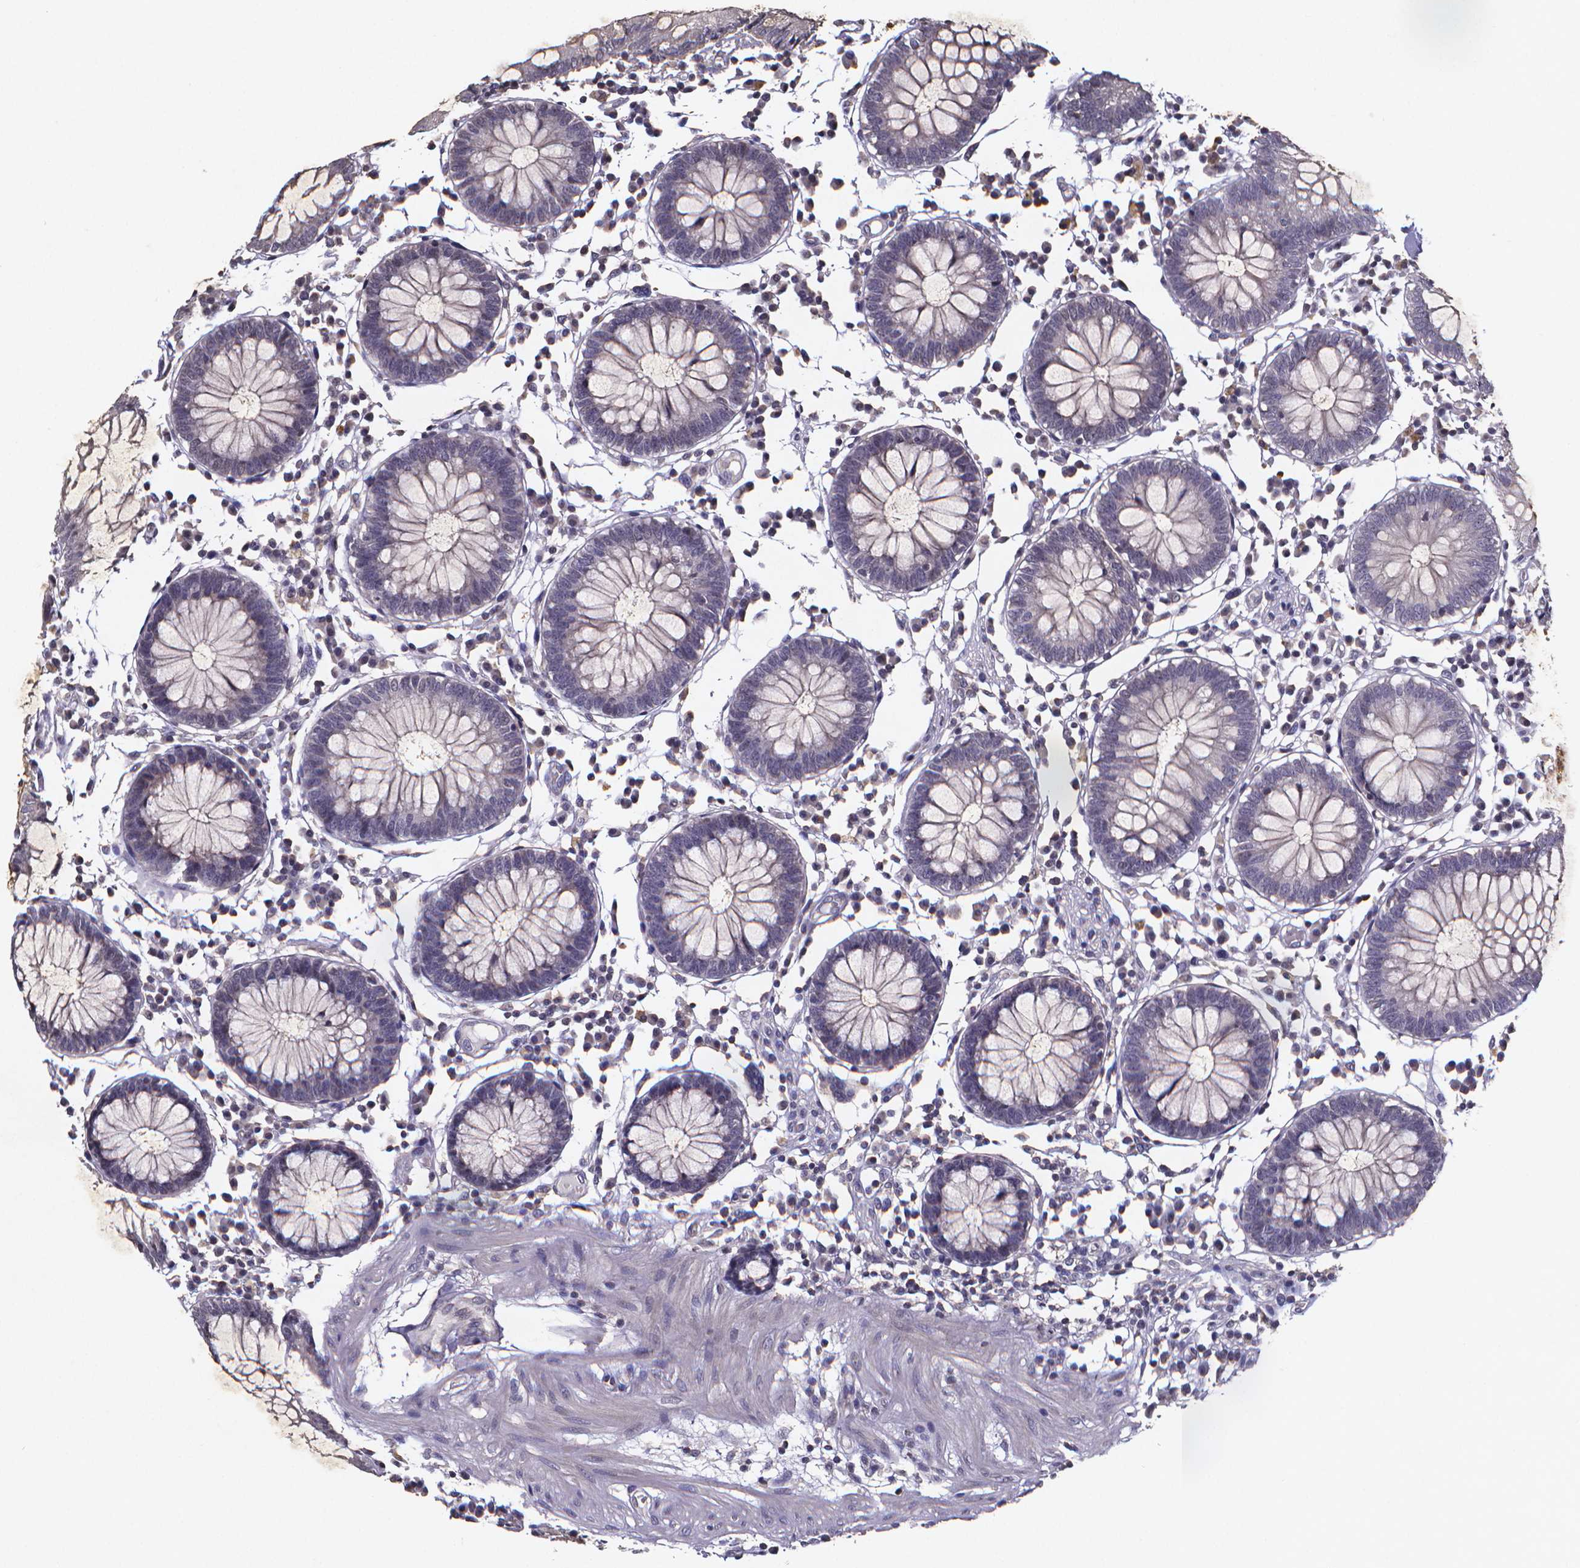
{"staining": {"intensity": "negative", "quantity": "none", "location": "none"}, "tissue": "colon", "cell_type": "Endothelial cells", "image_type": "normal", "snomed": [{"axis": "morphology", "description": "Normal tissue, NOS"}, {"axis": "morphology", "description": "Adenocarcinoma, NOS"}, {"axis": "topography", "description": "Colon"}], "caption": "A histopathology image of colon stained for a protein reveals no brown staining in endothelial cells.", "gene": "TP73", "patient": {"sex": "male", "age": 83}}